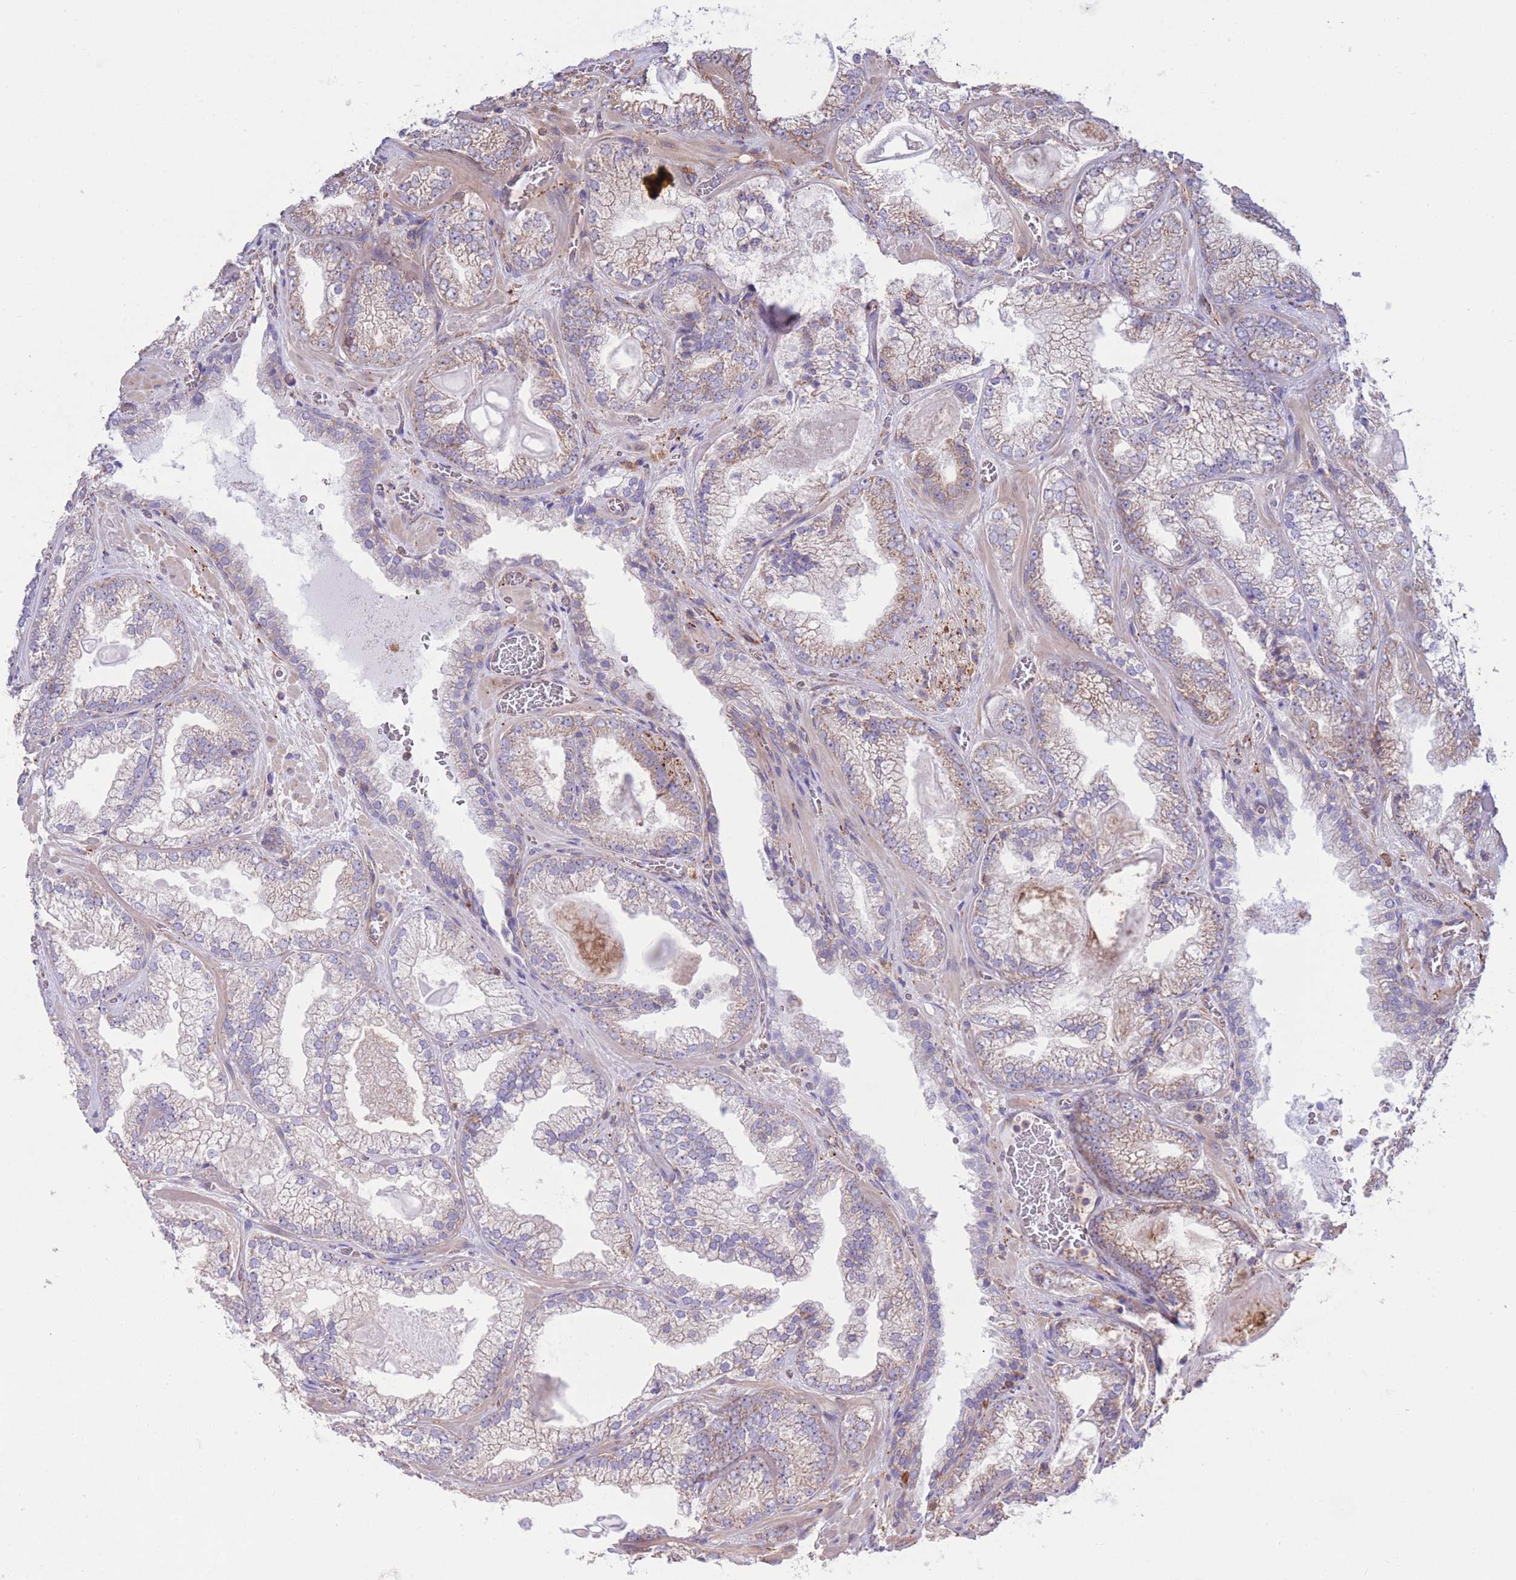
{"staining": {"intensity": "weak", "quantity": "<25%", "location": "cytoplasmic/membranous"}, "tissue": "prostate cancer", "cell_type": "Tumor cells", "image_type": "cancer", "snomed": [{"axis": "morphology", "description": "Adenocarcinoma, Low grade"}, {"axis": "topography", "description": "Prostate"}], "caption": "A high-resolution photomicrograph shows immunohistochemistry (IHC) staining of adenocarcinoma (low-grade) (prostate), which reveals no significant staining in tumor cells.", "gene": "LRRN4CL", "patient": {"sex": "male", "age": 57}}